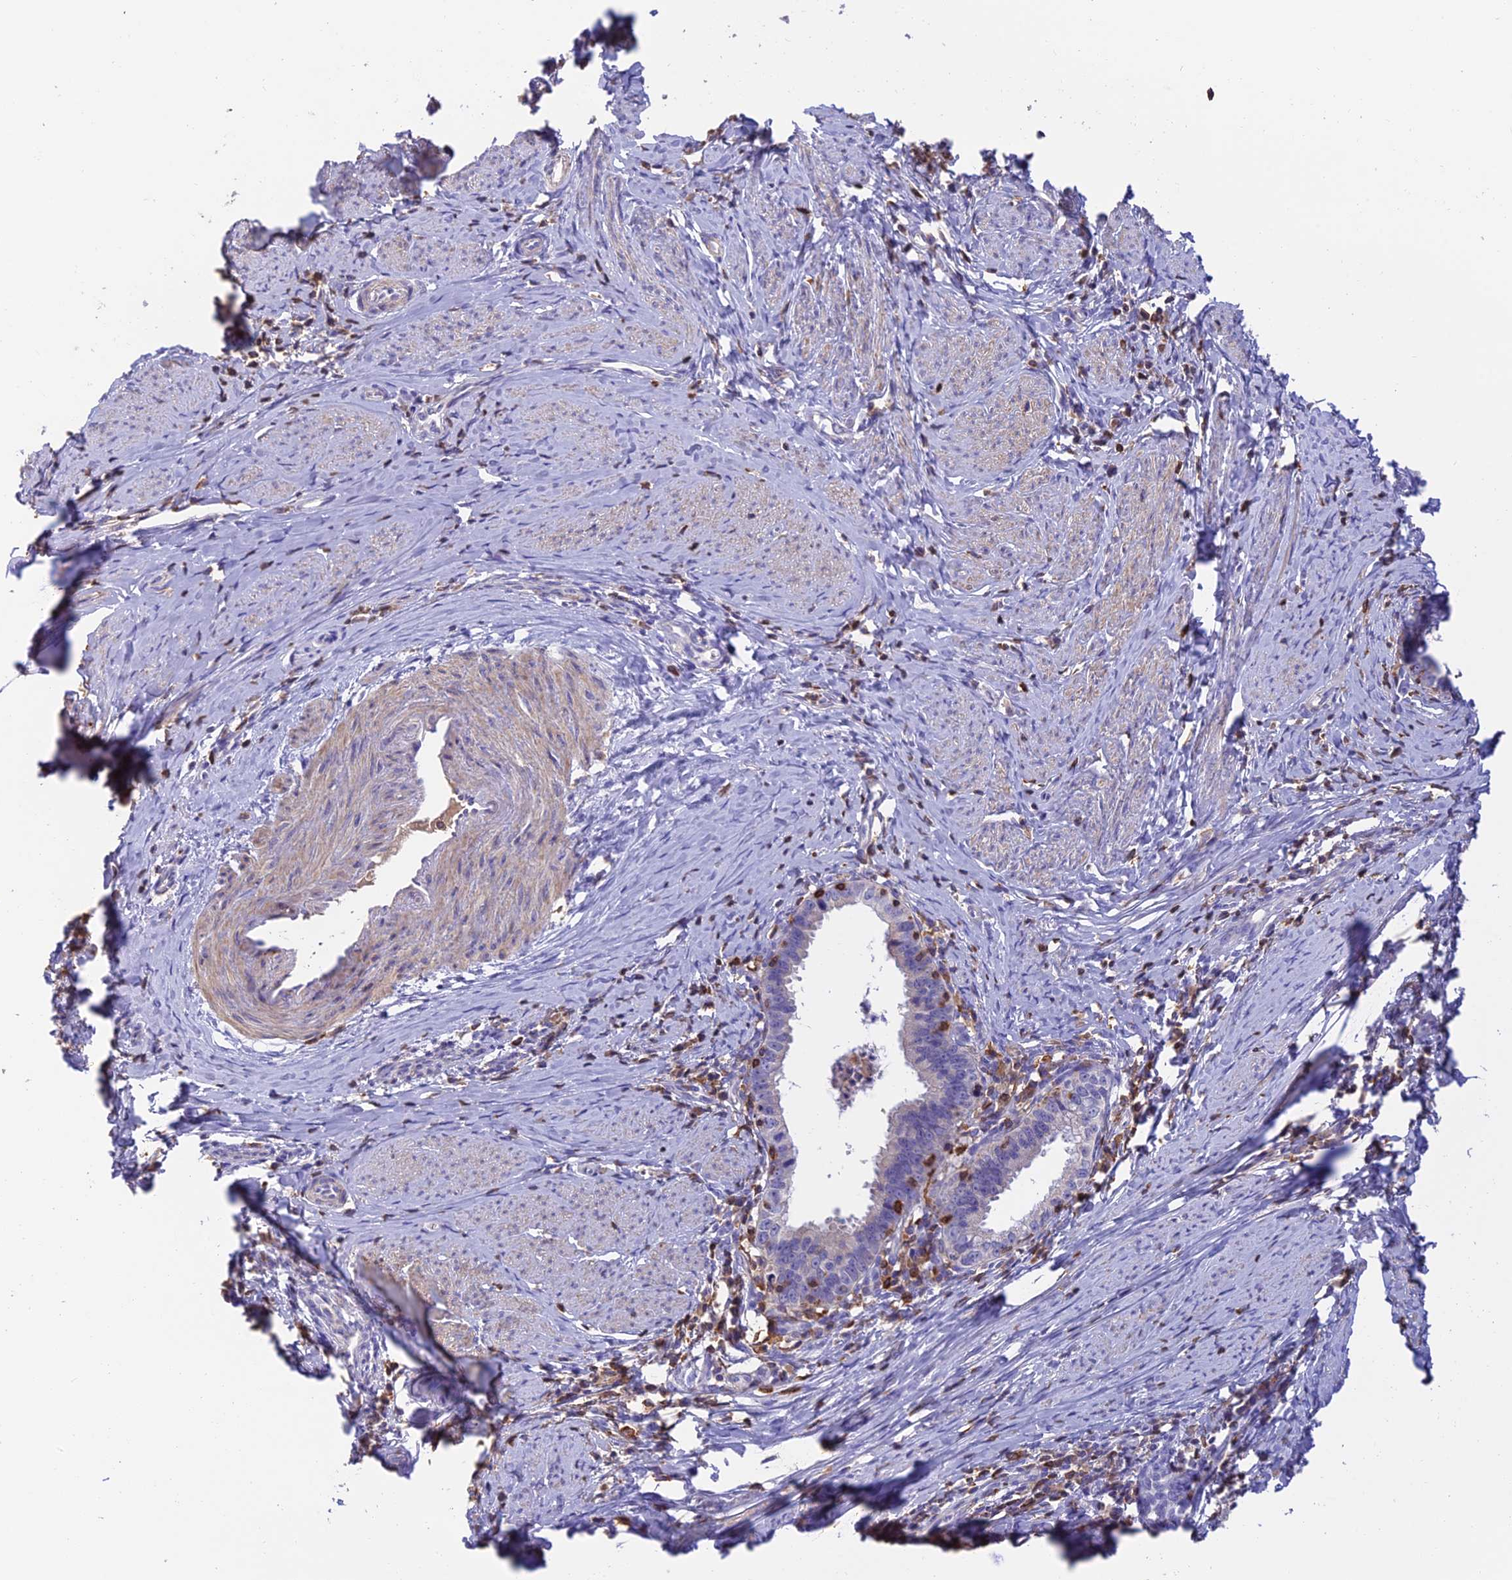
{"staining": {"intensity": "negative", "quantity": "none", "location": "none"}, "tissue": "cervical cancer", "cell_type": "Tumor cells", "image_type": "cancer", "snomed": [{"axis": "morphology", "description": "Adenocarcinoma, NOS"}, {"axis": "topography", "description": "Cervix"}], "caption": "A micrograph of cervical cancer stained for a protein exhibits no brown staining in tumor cells.", "gene": "LPXN", "patient": {"sex": "female", "age": 36}}